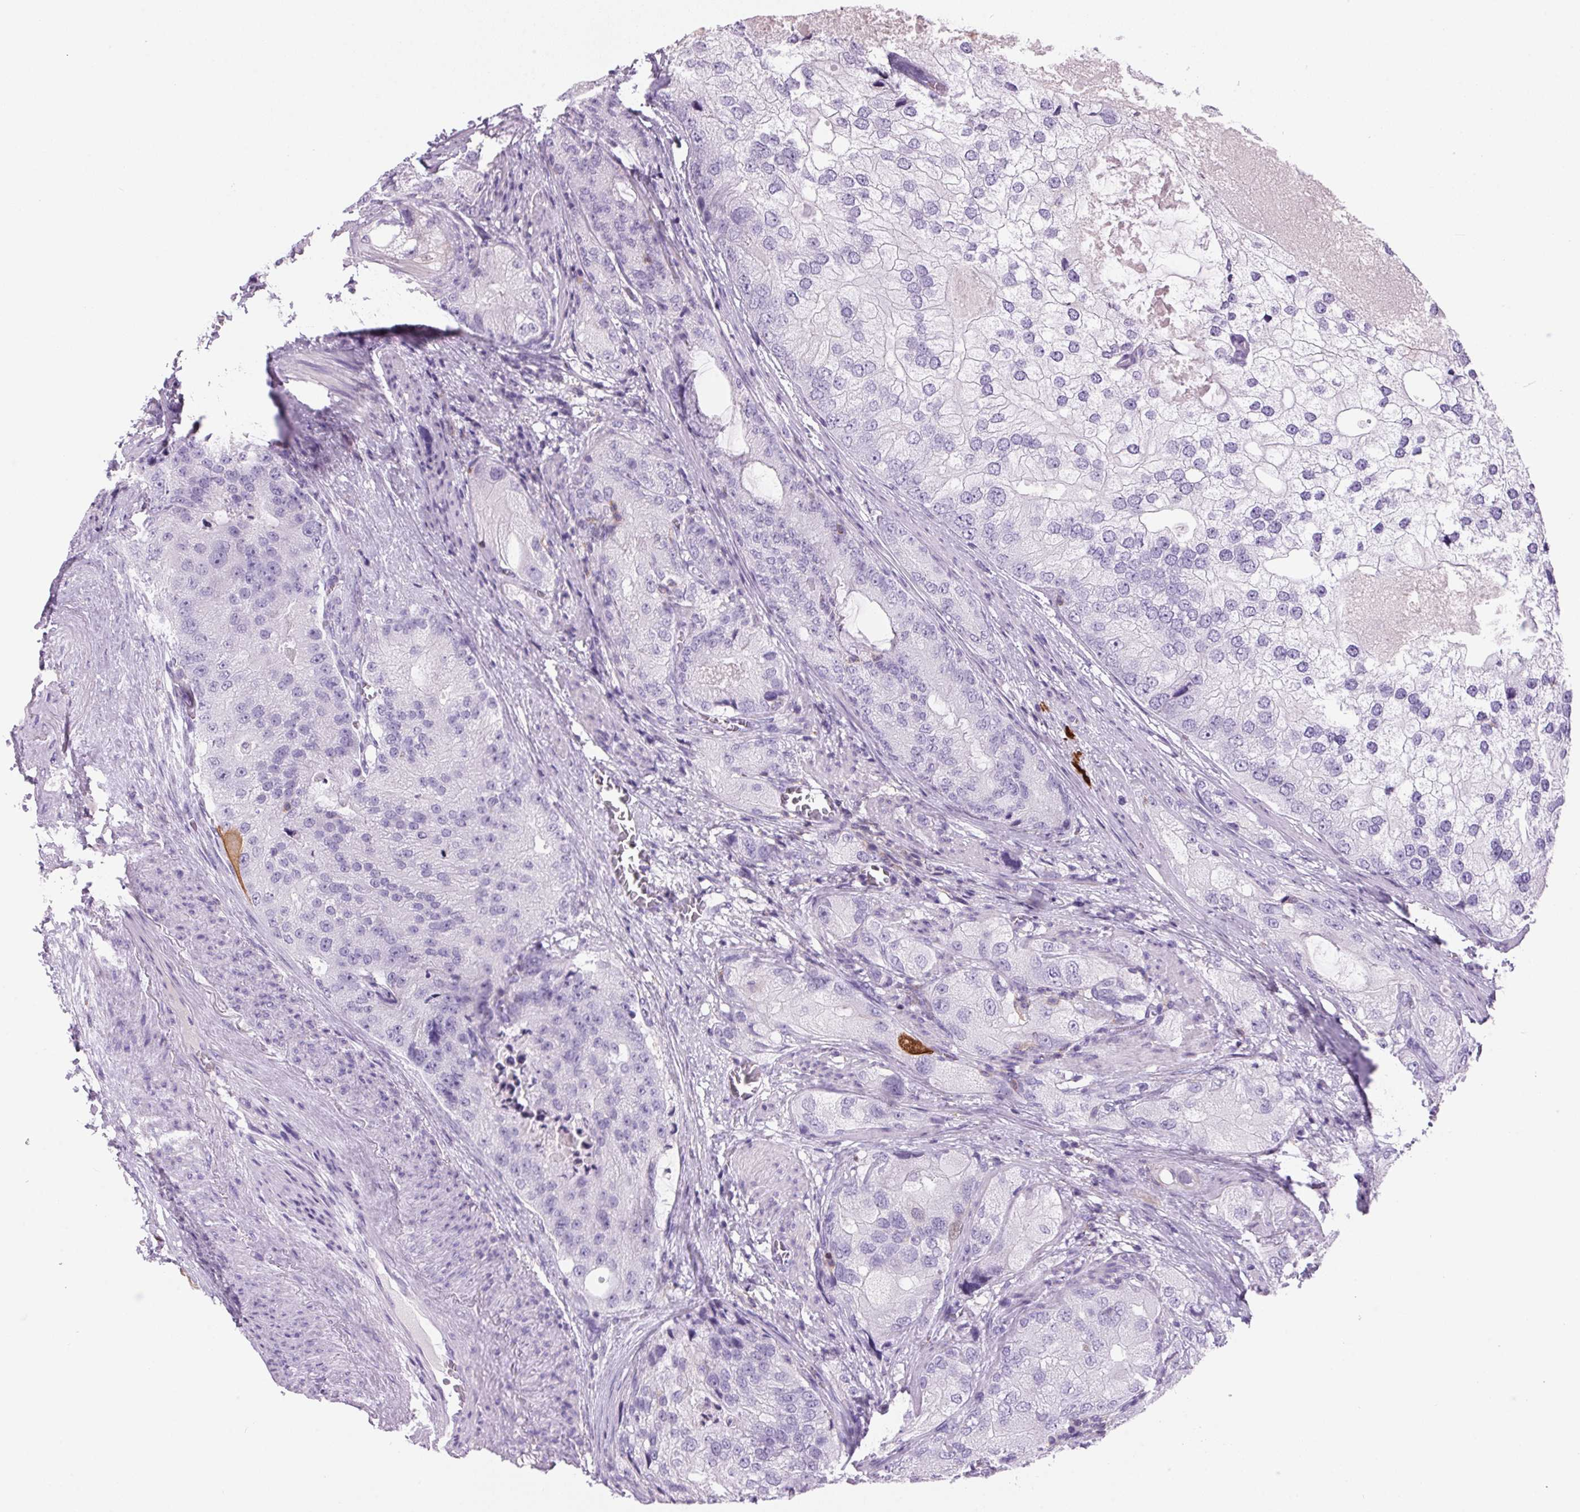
{"staining": {"intensity": "negative", "quantity": "none", "location": "none"}, "tissue": "prostate cancer", "cell_type": "Tumor cells", "image_type": "cancer", "snomed": [{"axis": "morphology", "description": "Adenocarcinoma, High grade"}, {"axis": "topography", "description": "Prostate"}], "caption": "Tumor cells are negative for protein expression in human prostate adenocarcinoma (high-grade).", "gene": "S100A2", "patient": {"sex": "male", "age": 70}}